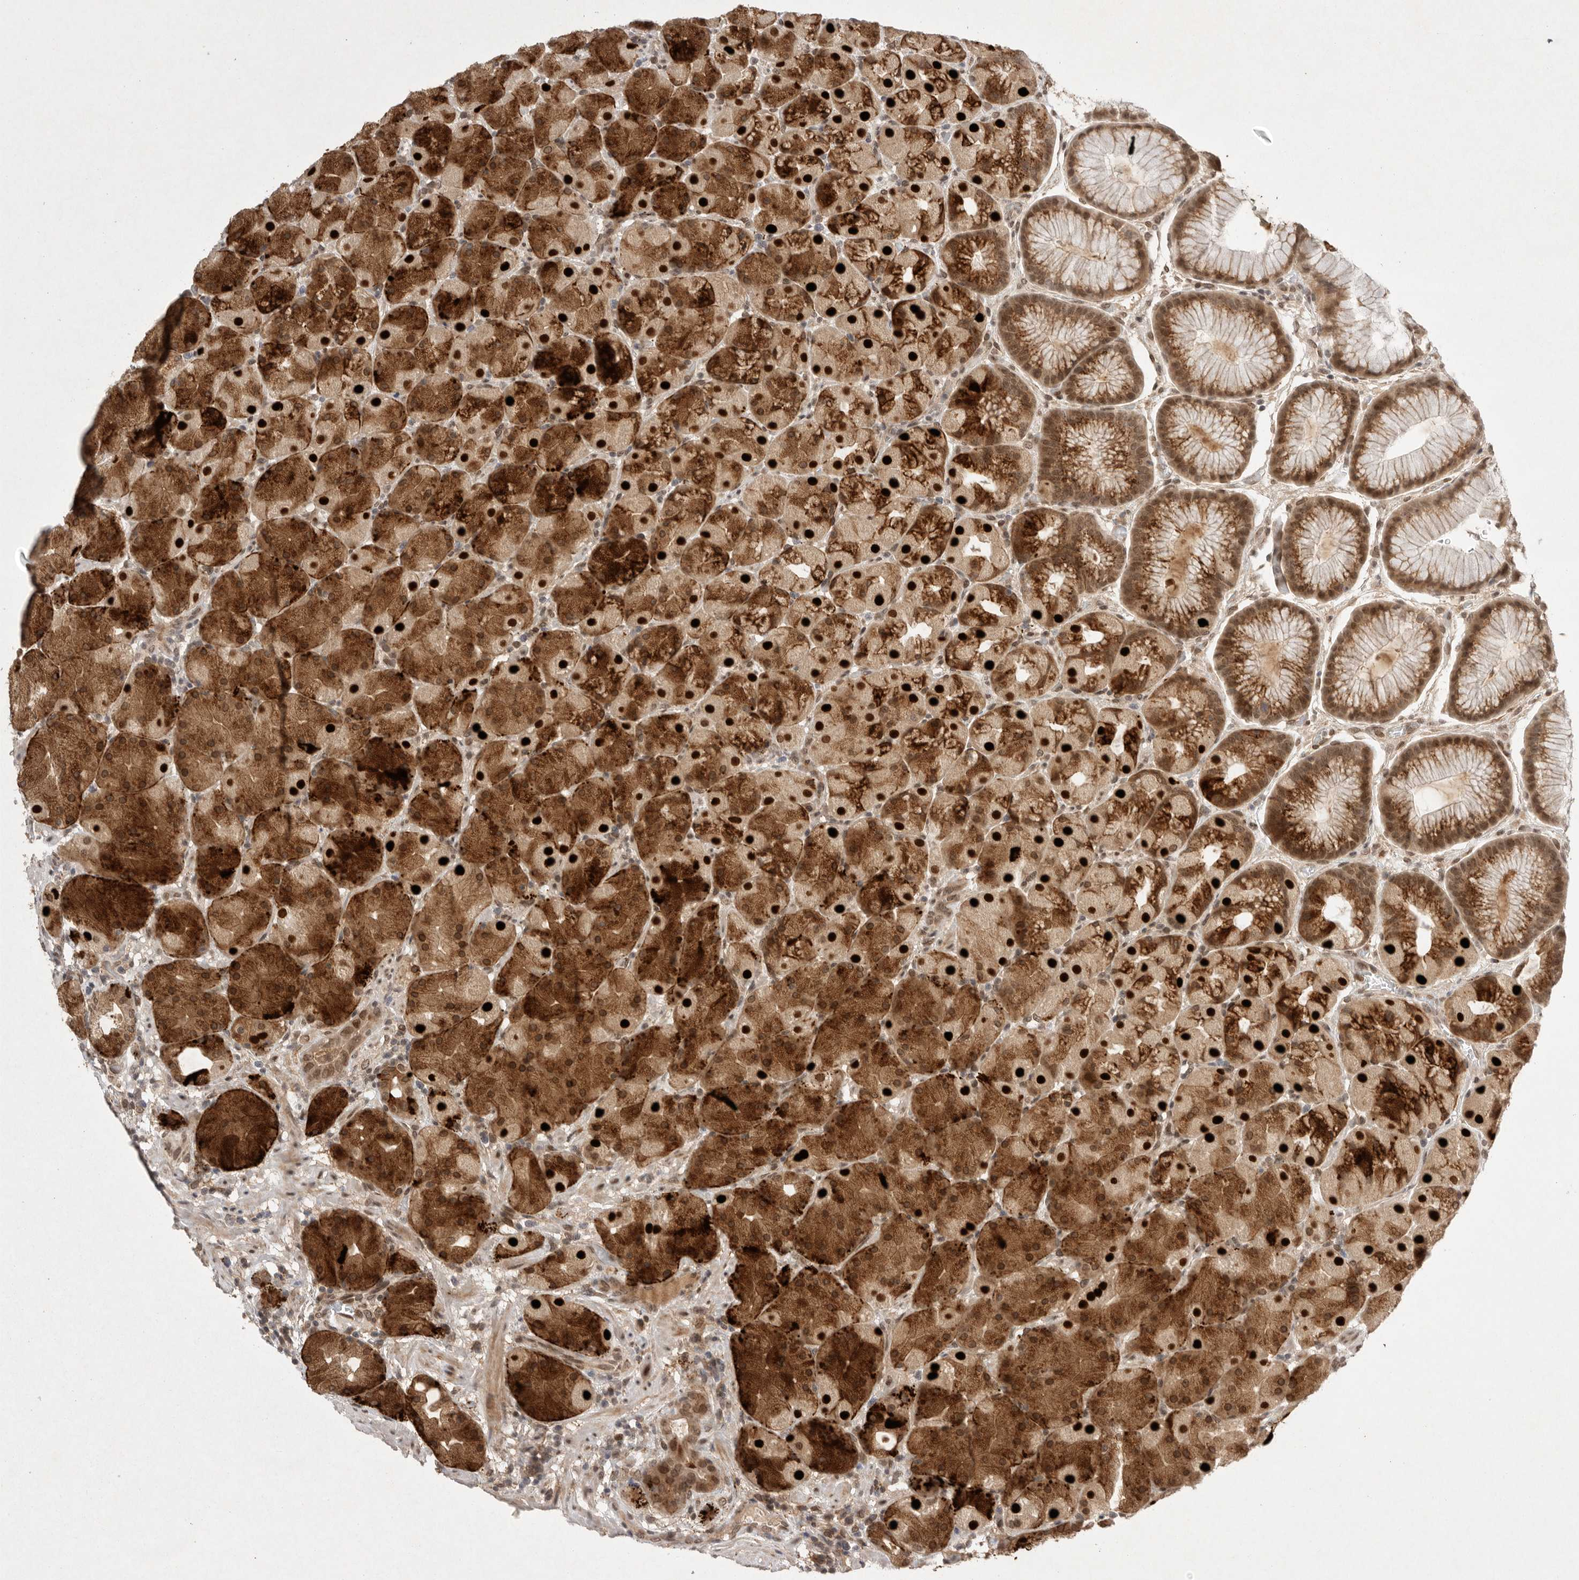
{"staining": {"intensity": "strong", "quantity": ">75%", "location": "cytoplasmic/membranous,nuclear"}, "tissue": "stomach", "cell_type": "Glandular cells", "image_type": "normal", "snomed": [{"axis": "morphology", "description": "Normal tissue, NOS"}, {"axis": "topography", "description": "Stomach, upper"}, {"axis": "topography", "description": "Stomach"}], "caption": "IHC of unremarkable stomach shows high levels of strong cytoplasmic/membranous,nuclear positivity in approximately >75% of glandular cells. (Brightfield microscopy of DAB IHC at high magnification).", "gene": "LEMD3", "patient": {"sex": "male", "age": 48}}